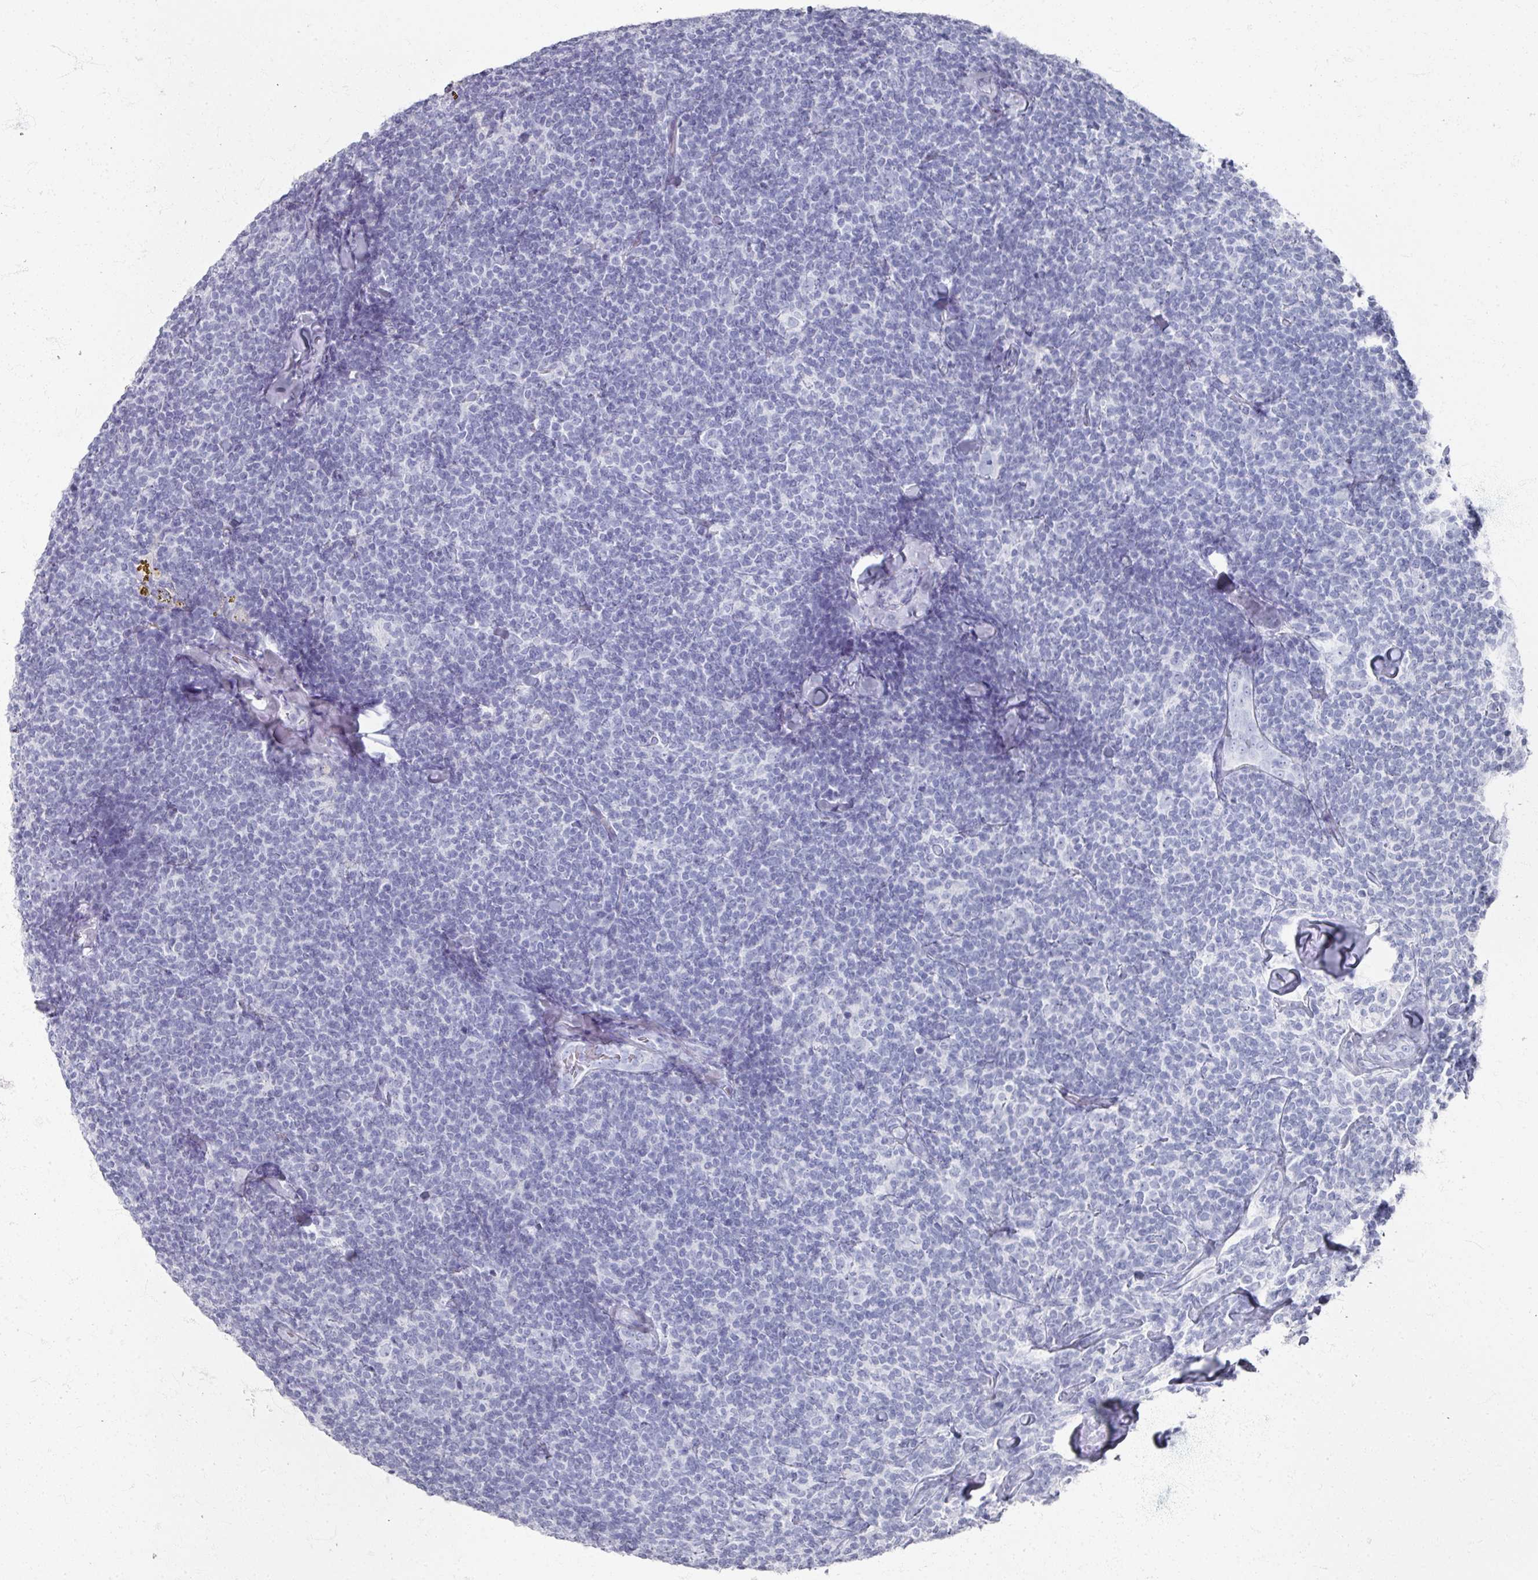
{"staining": {"intensity": "negative", "quantity": "none", "location": "none"}, "tissue": "lymphoma", "cell_type": "Tumor cells", "image_type": "cancer", "snomed": [{"axis": "morphology", "description": "Malignant lymphoma, non-Hodgkin's type, Low grade"}, {"axis": "topography", "description": "Lymph node"}], "caption": "Malignant lymphoma, non-Hodgkin's type (low-grade) was stained to show a protein in brown. There is no significant staining in tumor cells.", "gene": "PSKH1", "patient": {"sex": "female", "age": 56}}